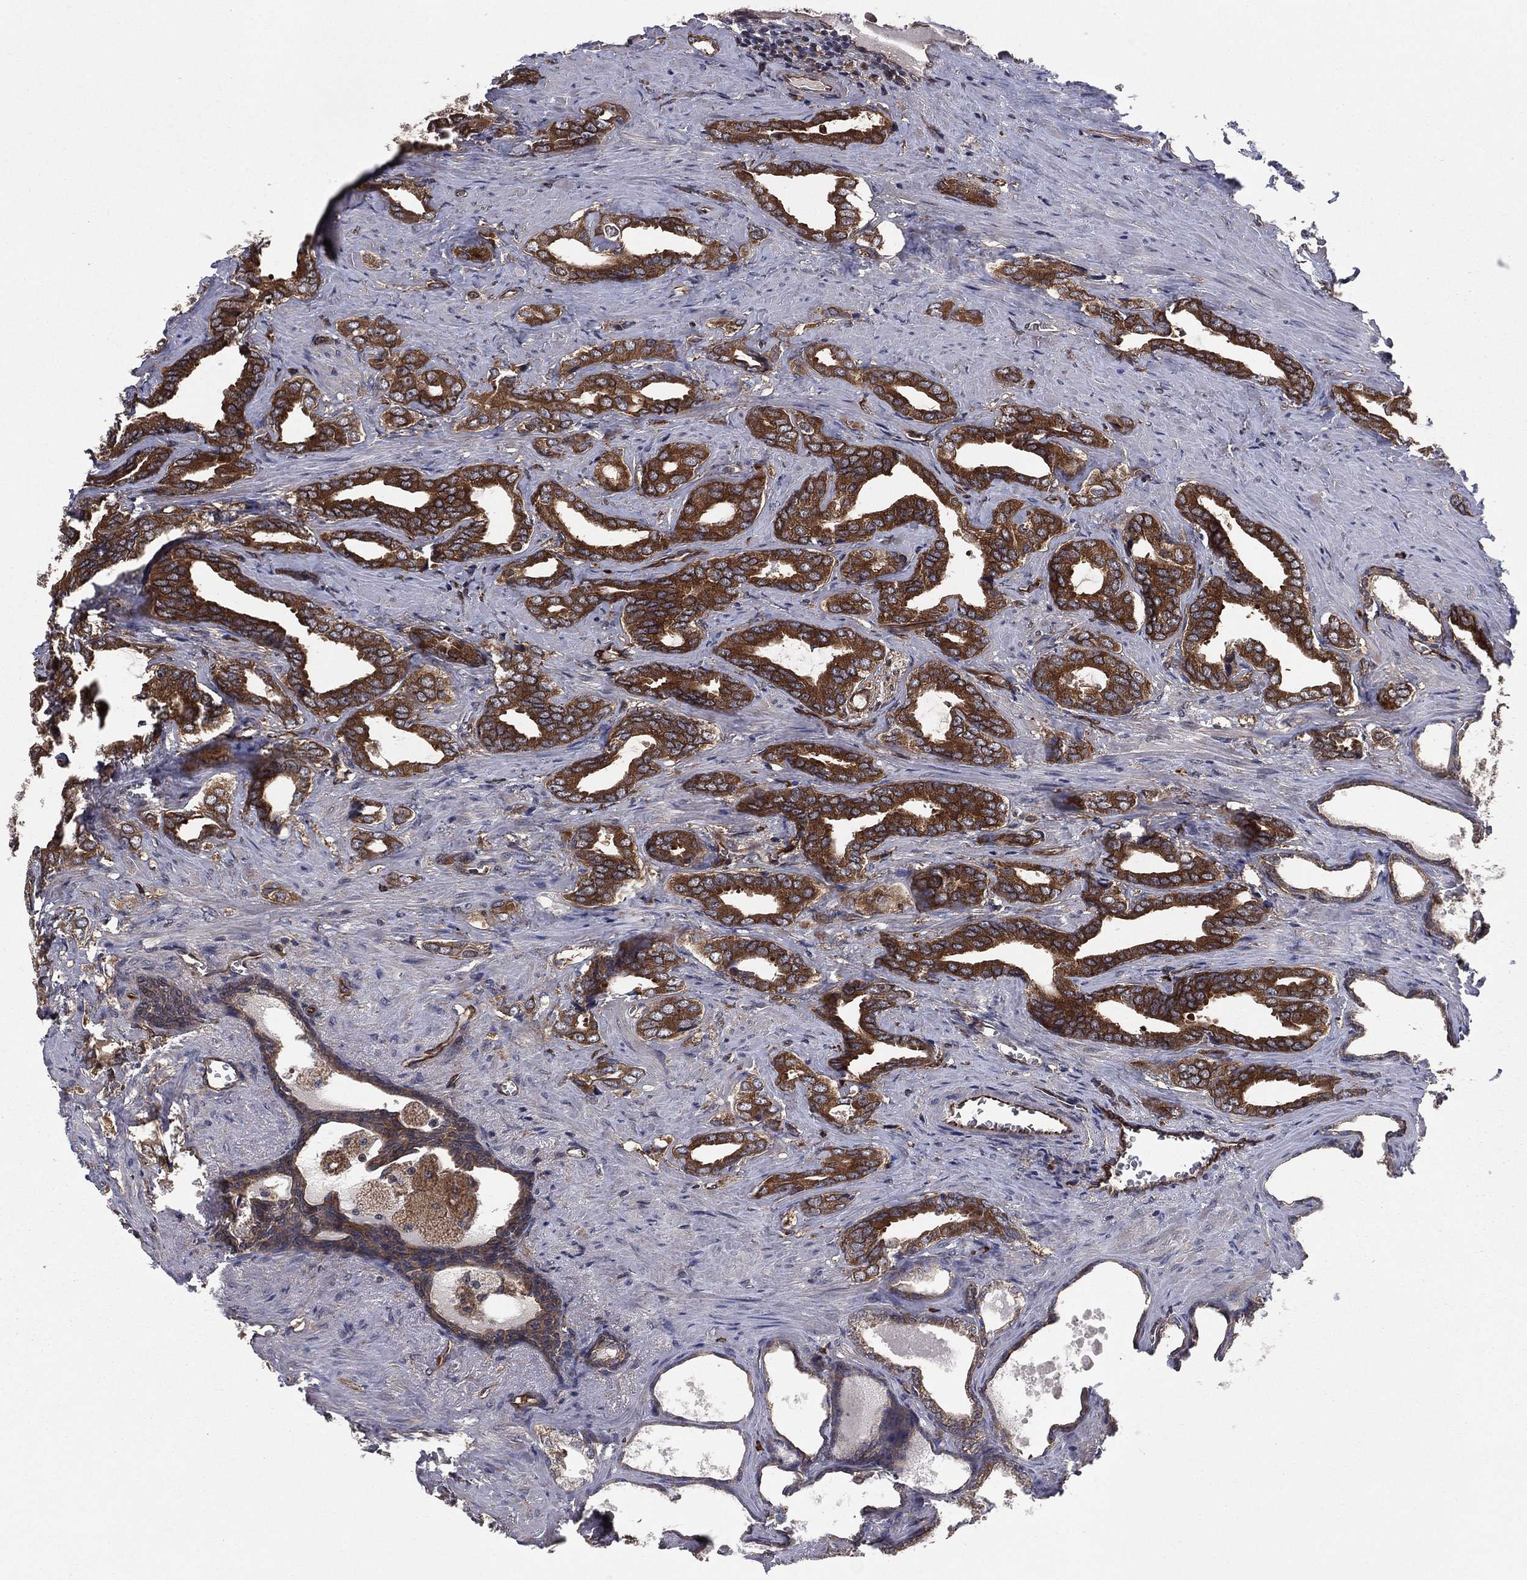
{"staining": {"intensity": "strong", "quantity": ">75%", "location": "cytoplasmic/membranous"}, "tissue": "prostate cancer", "cell_type": "Tumor cells", "image_type": "cancer", "snomed": [{"axis": "morphology", "description": "Adenocarcinoma, NOS"}, {"axis": "topography", "description": "Prostate"}], "caption": "Prostate adenocarcinoma stained with a protein marker shows strong staining in tumor cells.", "gene": "CERT1", "patient": {"sex": "male", "age": 66}}